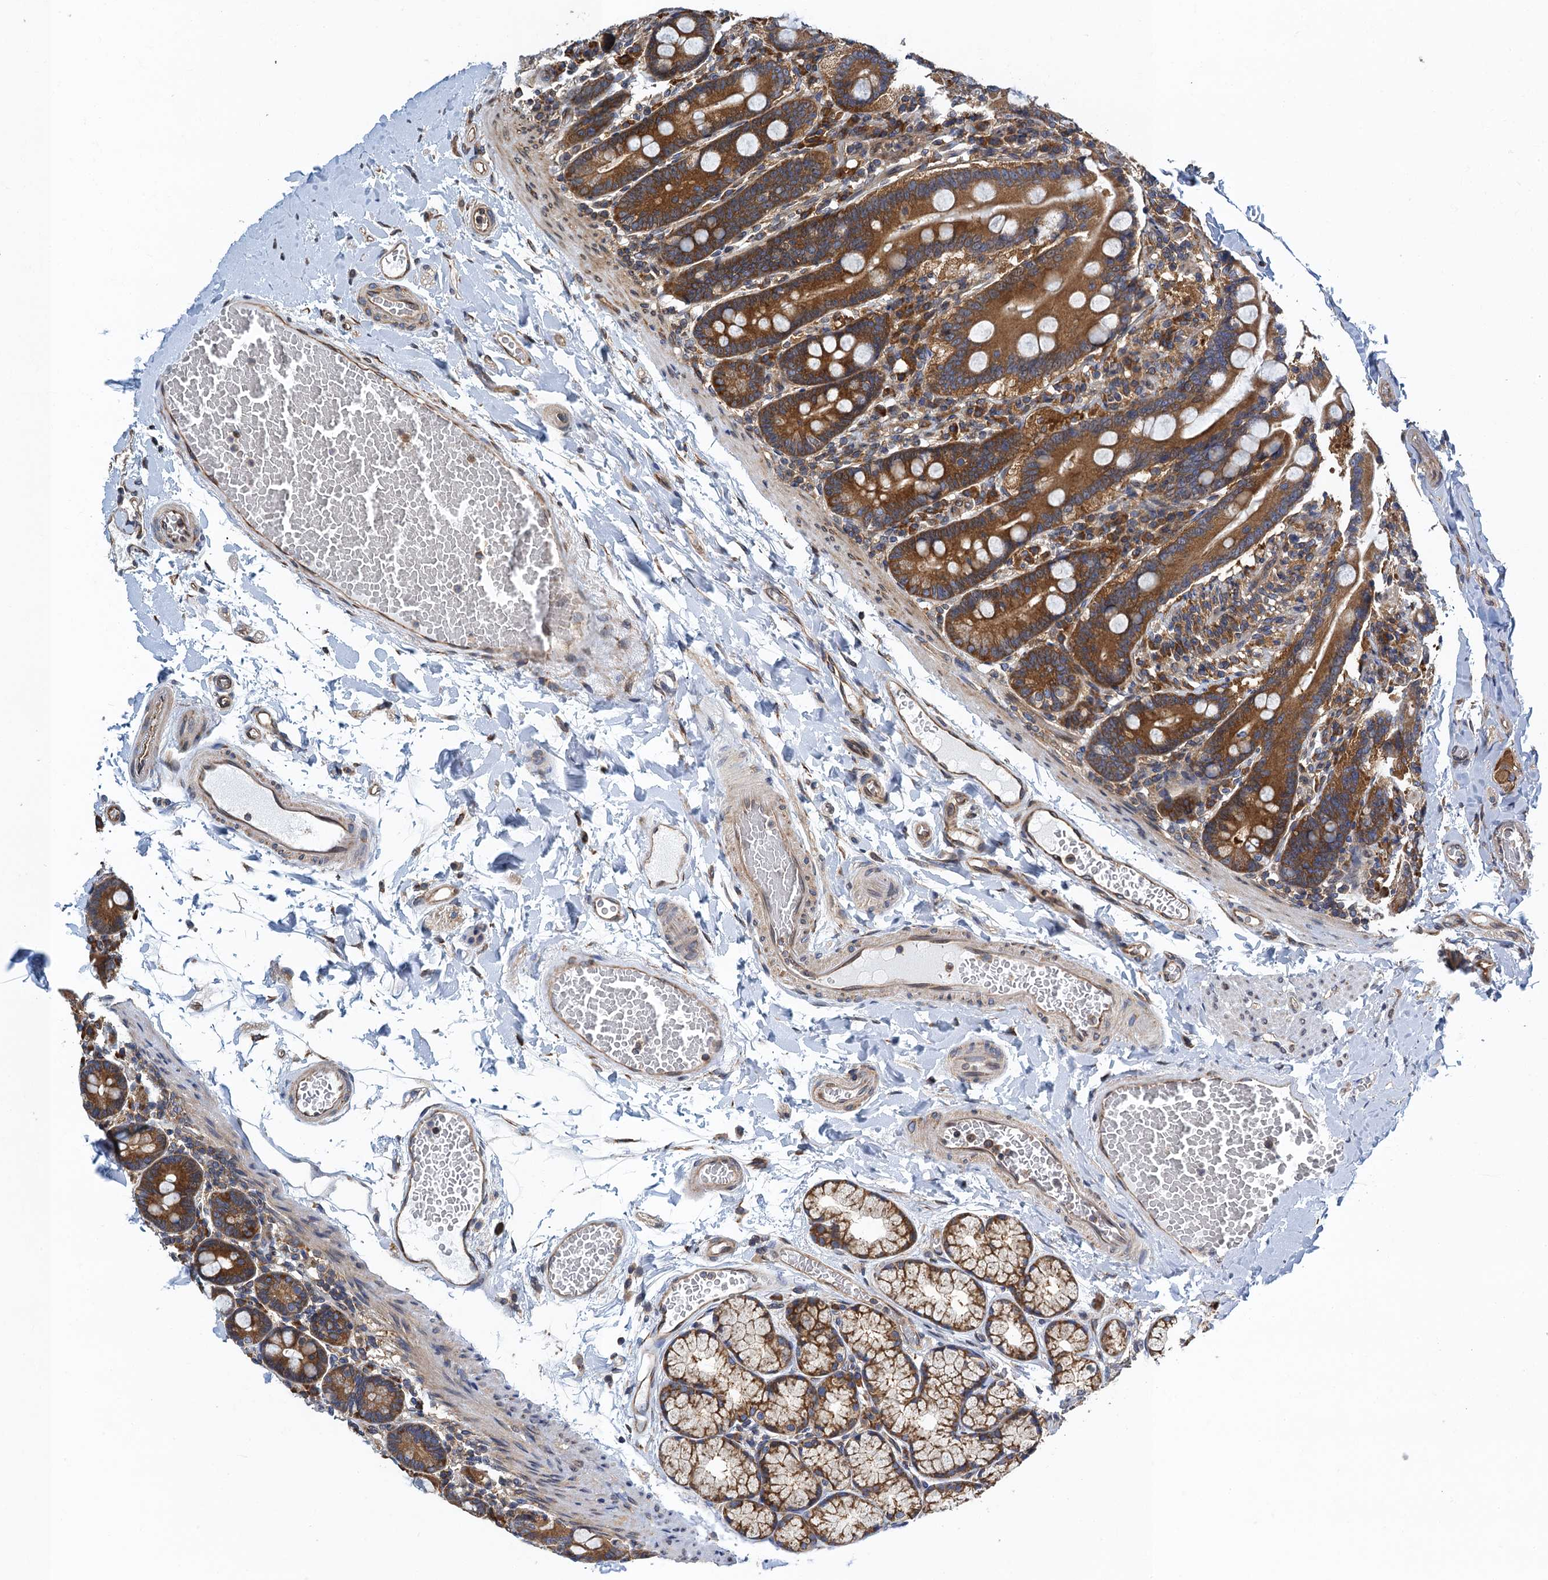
{"staining": {"intensity": "strong", "quantity": ">75%", "location": "cytoplasmic/membranous"}, "tissue": "duodenum", "cell_type": "Glandular cells", "image_type": "normal", "snomed": [{"axis": "morphology", "description": "Normal tissue, NOS"}, {"axis": "topography", "description": "Duodenum"}], "caption": "Immunohistochemical staining of unremarkable human duodenum demonstrates high levels of strong cytoplasmic/membranous staining in about >75% of glandular cells.", "gene": "MDM1", "patient": {"sex": "male", "age": 54}}